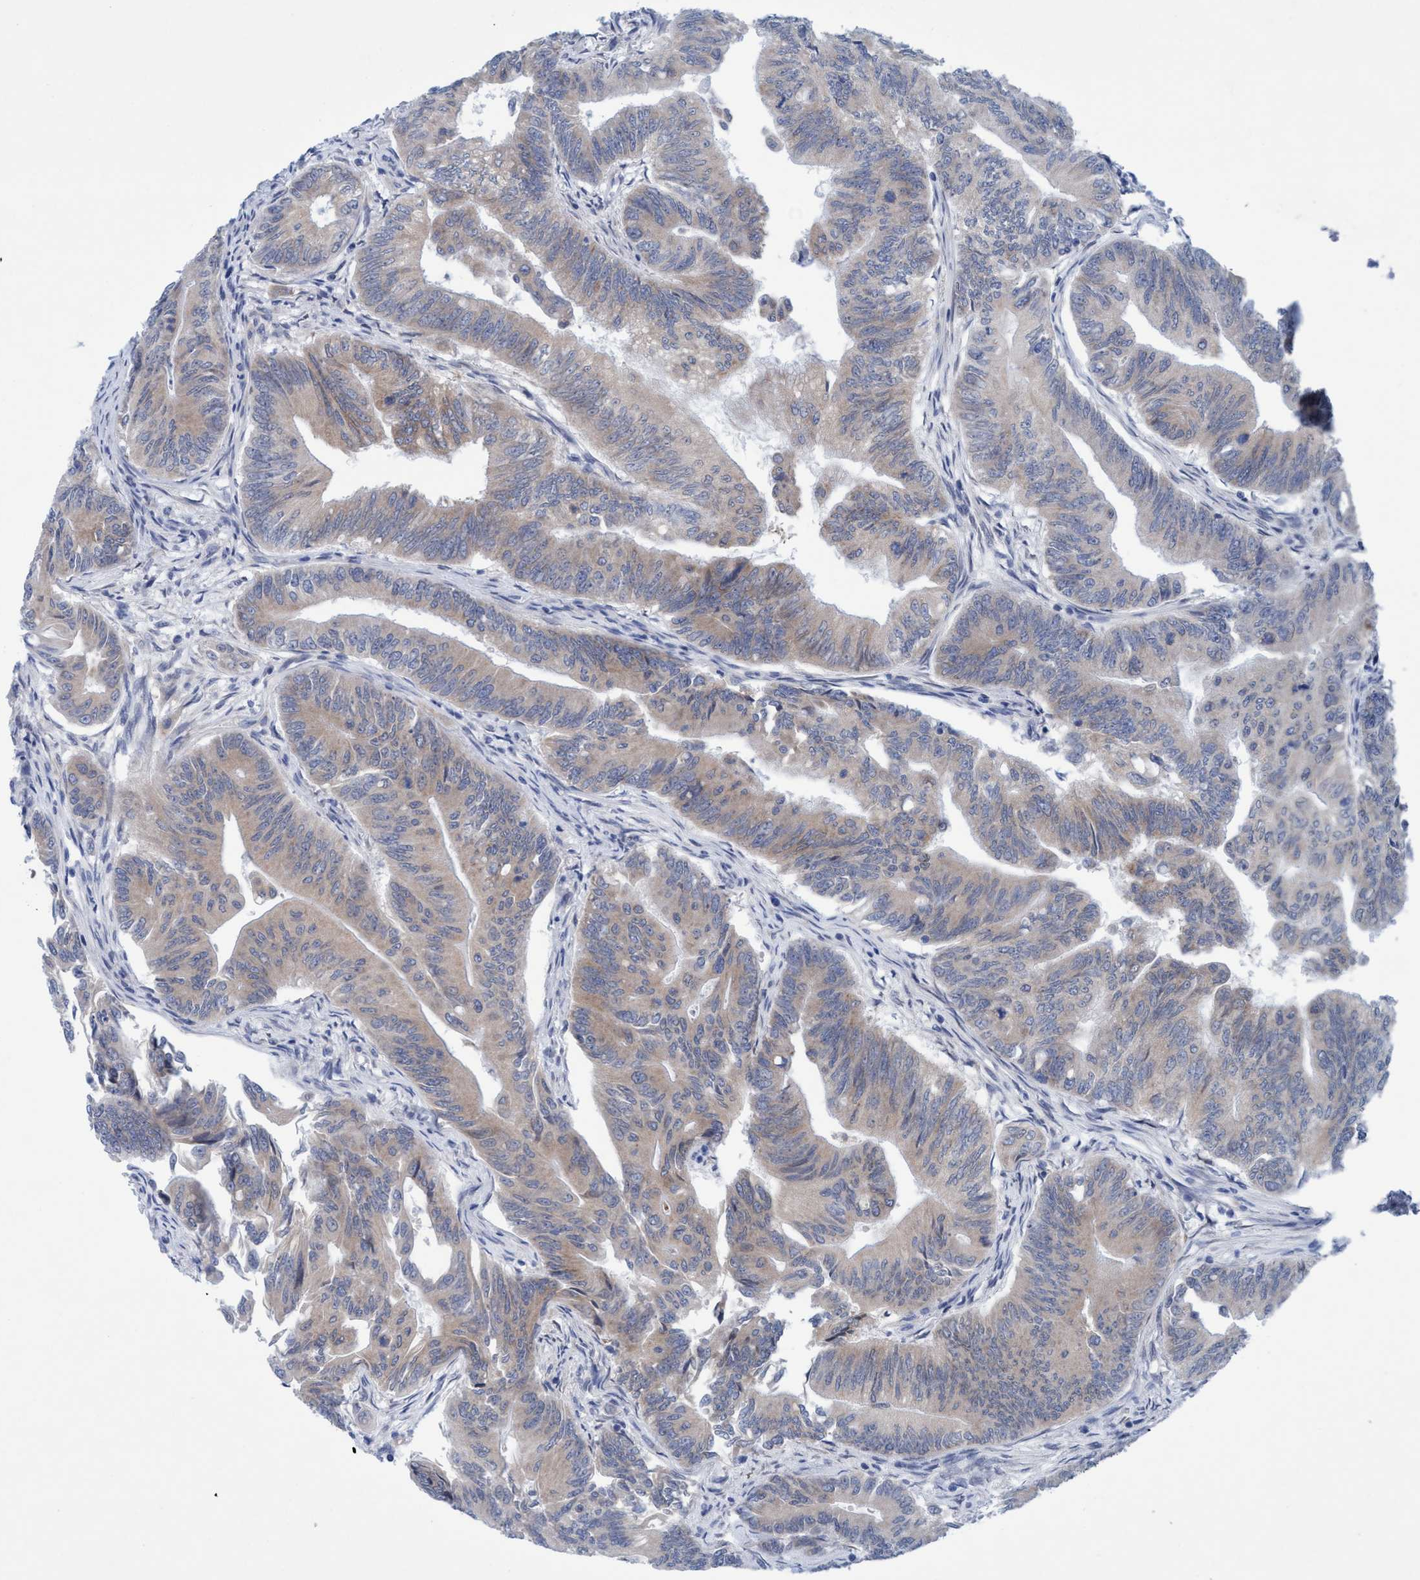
{"staining": {"intensity": "weak", "quantity": "25%-75%", "location": "cytoplasmic/membranous"}, "tissue": "colorectal cancer", "cell_type": "Tumor cells", "image_type": "cancer", "snomed": [{"axis": "morphology", "description": "Adenoma, NOS"}, {"axis": "morphology", "description": "Adenocarcinoma, NOS"}, {"axis": "topography", "description": "Colon"}], "caption": "Immunohistochemistry image of human colorectal cancer (adenoma) stained for a protein (brown), which demonstrates low levels of weak cytoplasmic/membranous positivity in about 25%-75% of tumor cells.", "gene": "RSAD1", "patient": {"sex": "male", "age": 79}}